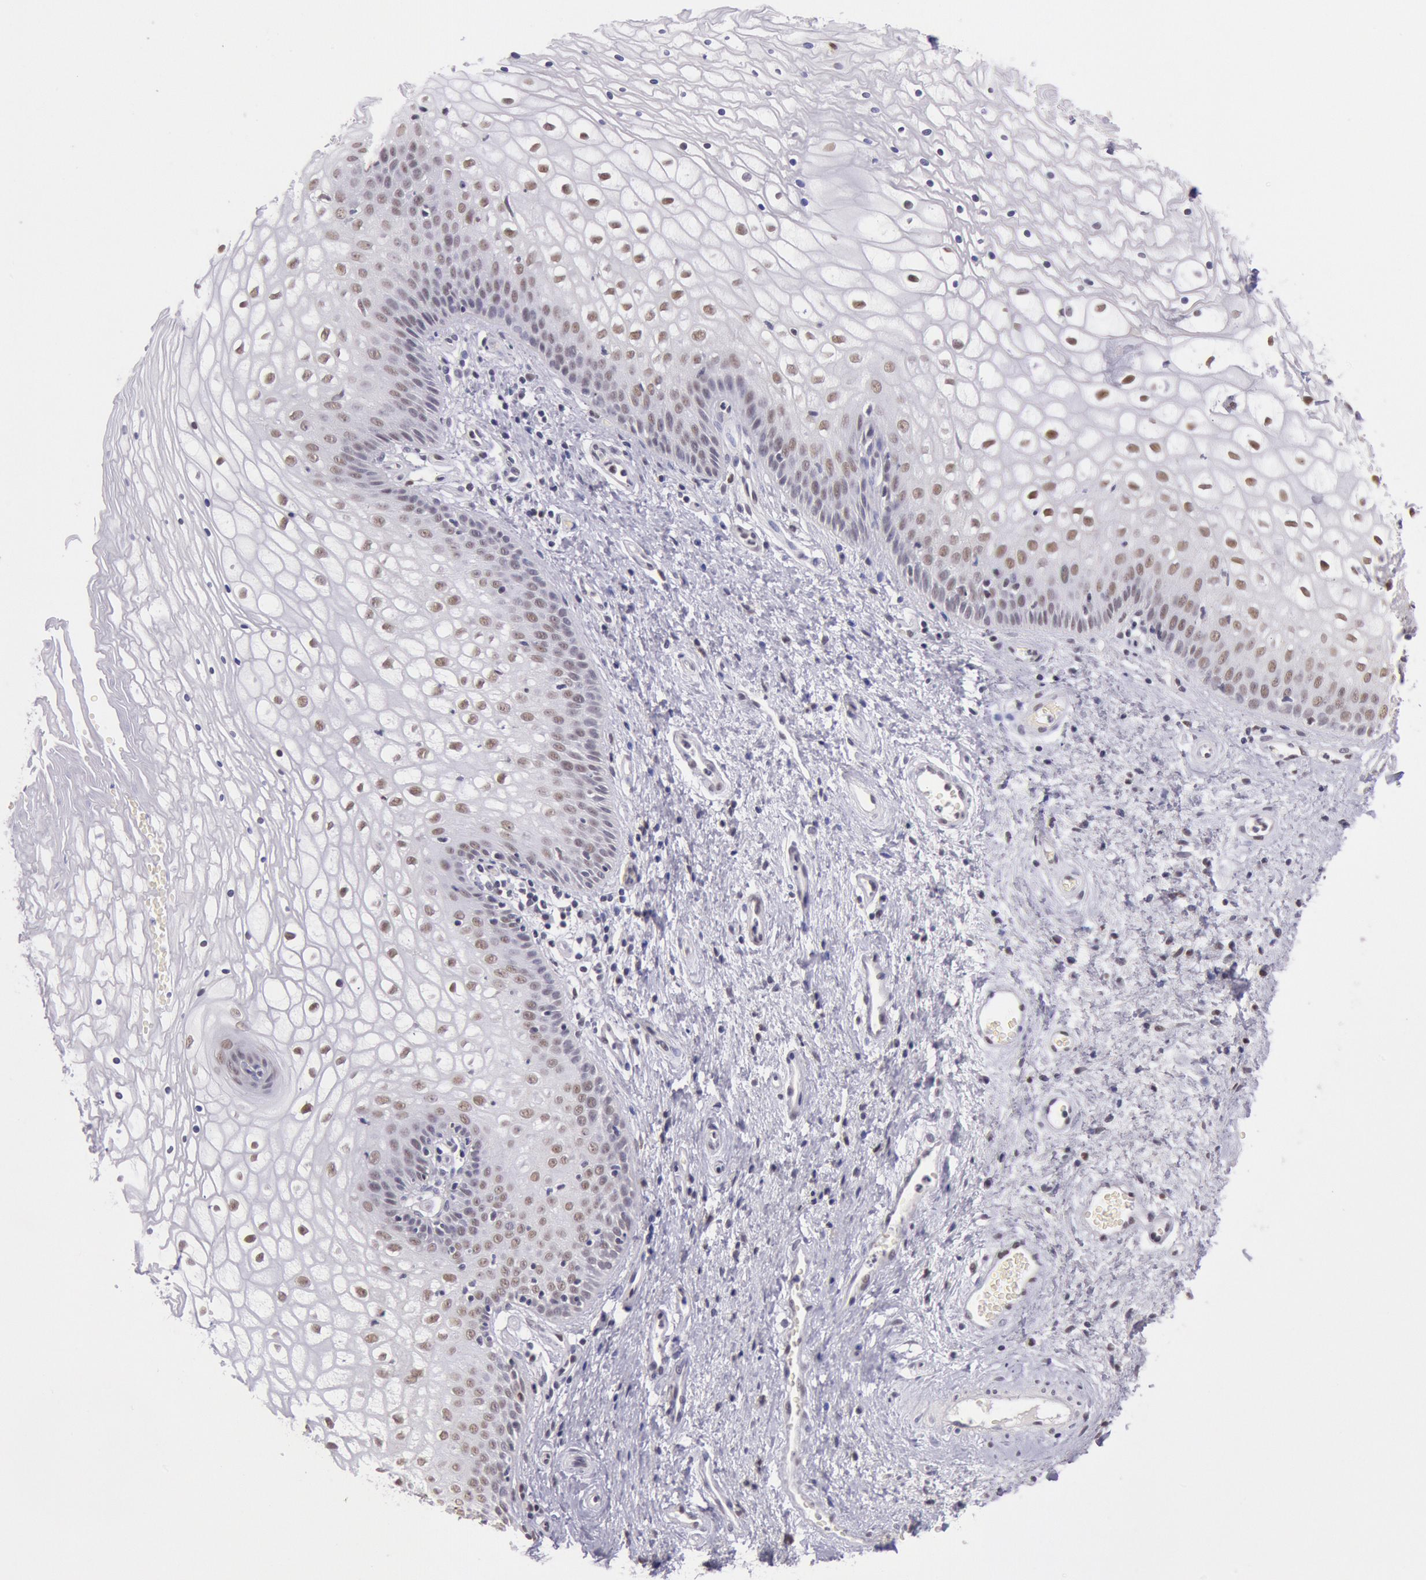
{"staining": {"intensity": "weak", "quantity": "<25%", "location": "nuclear"}, "tissue": "vagina", "cell_type": "Squamous epithelial cells", "image_type": "normal", "snomed": [{"axis": "morphology", "description": "Normal tissue, NOS"}, {"axis": "topography", "description": "Vagina"}], "caption": "DAB (3,3'-diaminobenzidine) immunohistochemical staining of normal vagina demonstrates no significant positivity in squamous epithelial cells.", "gene": "TASL", "patient": {"sex": "female", "age": 34}}